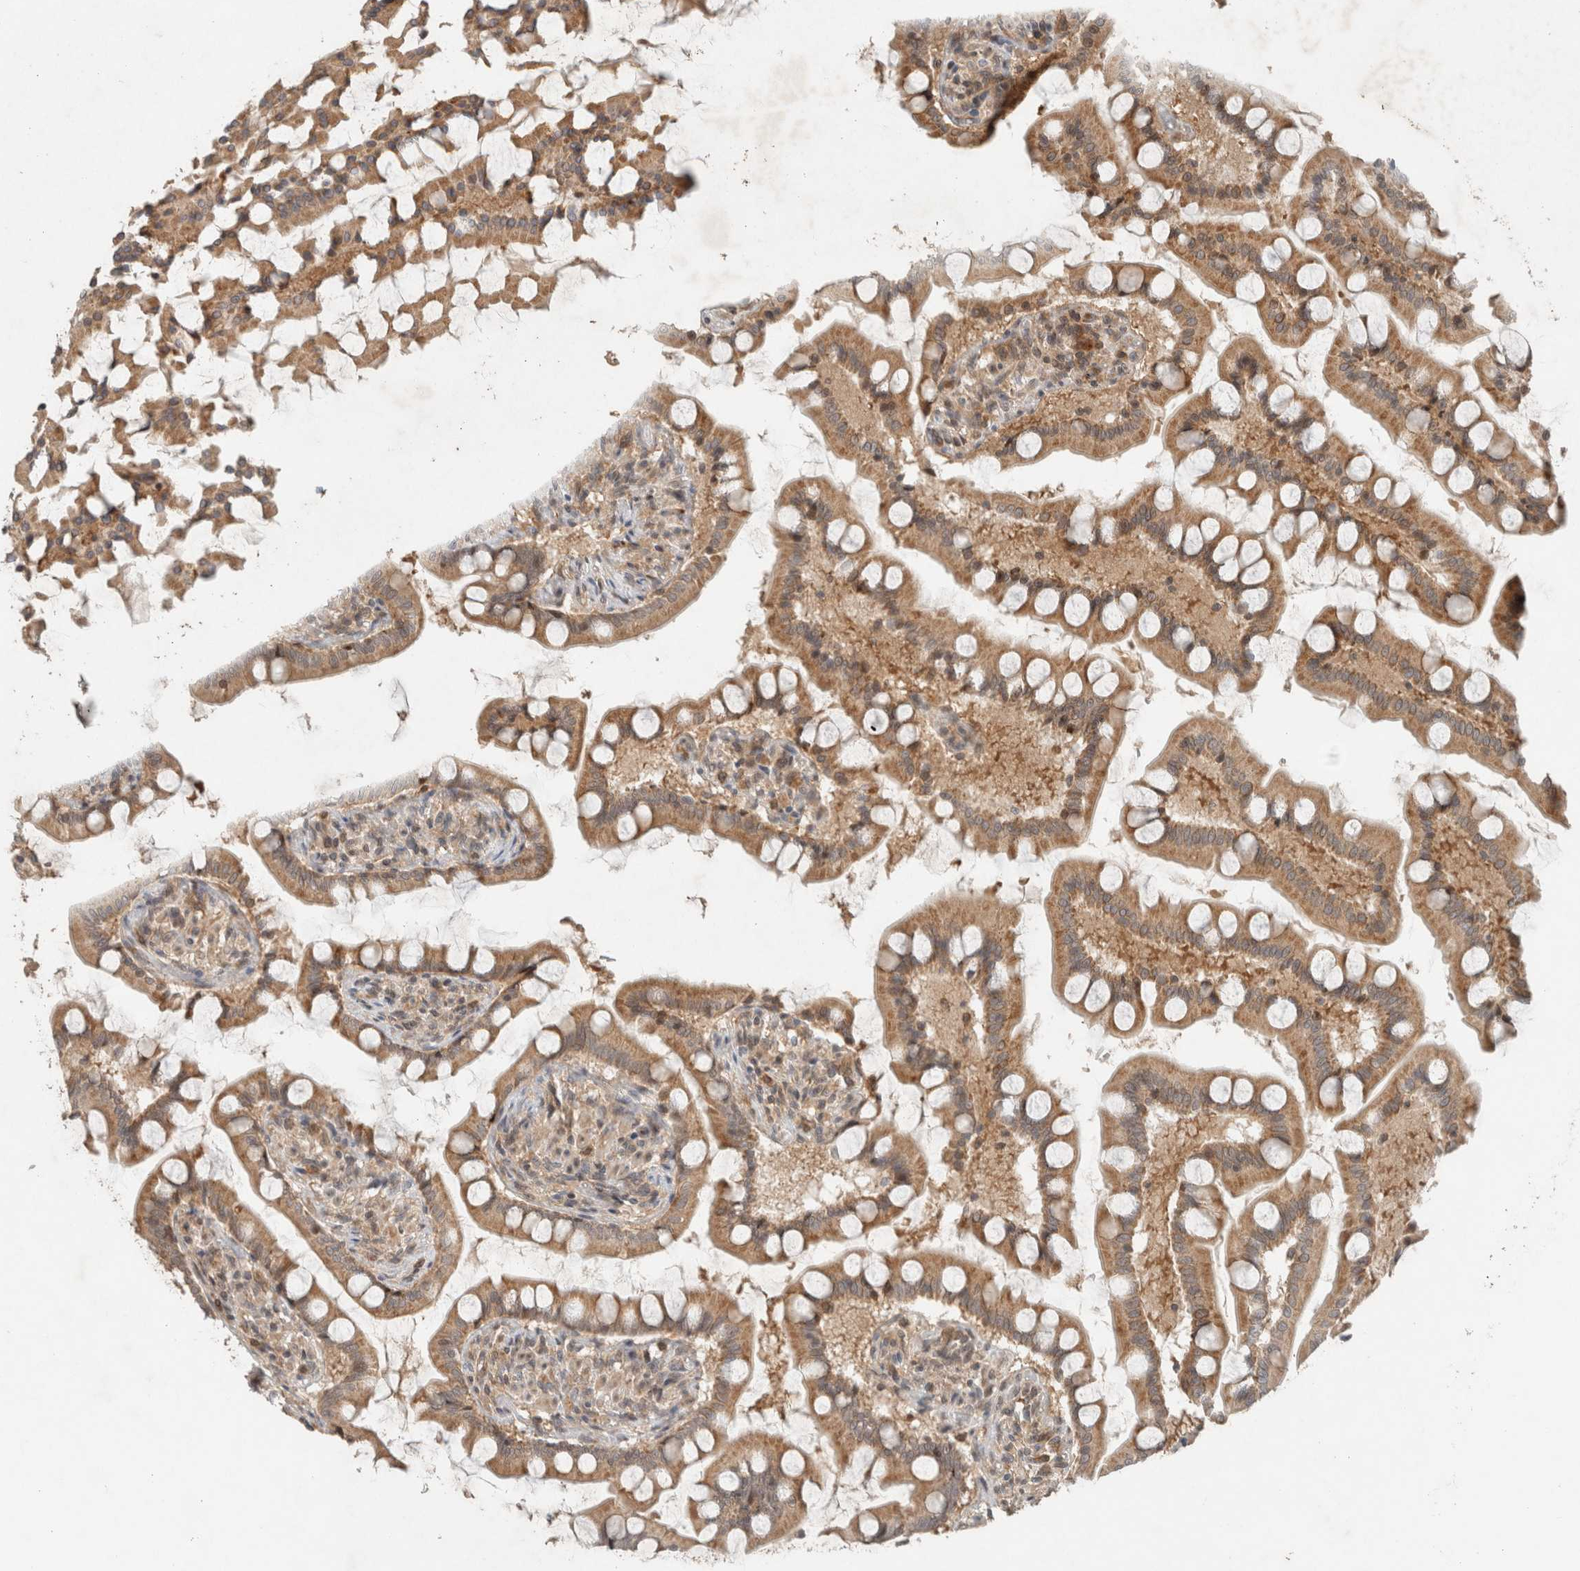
{"staining": {"intensity": "moderate", "quantity": ">75%", "location": "cytoplasmic/membranous"}, "tissue": "small intestine", "cell_type": "Glandular cells", "image_type": "normal", "snomed": [{"axis": "morphology", "description": "Normal tissue, NOS"}, {"axis": "topography", "description": "Small intestine"}], "caption": "The micrograph shows staining of unremarkable small intestine, revealing moderate cytoplasmic/membranous protein positivity (brown color) within glandular cells.", "gene": "CAAP1", "patient": {"sex": "male", "age": 41}}